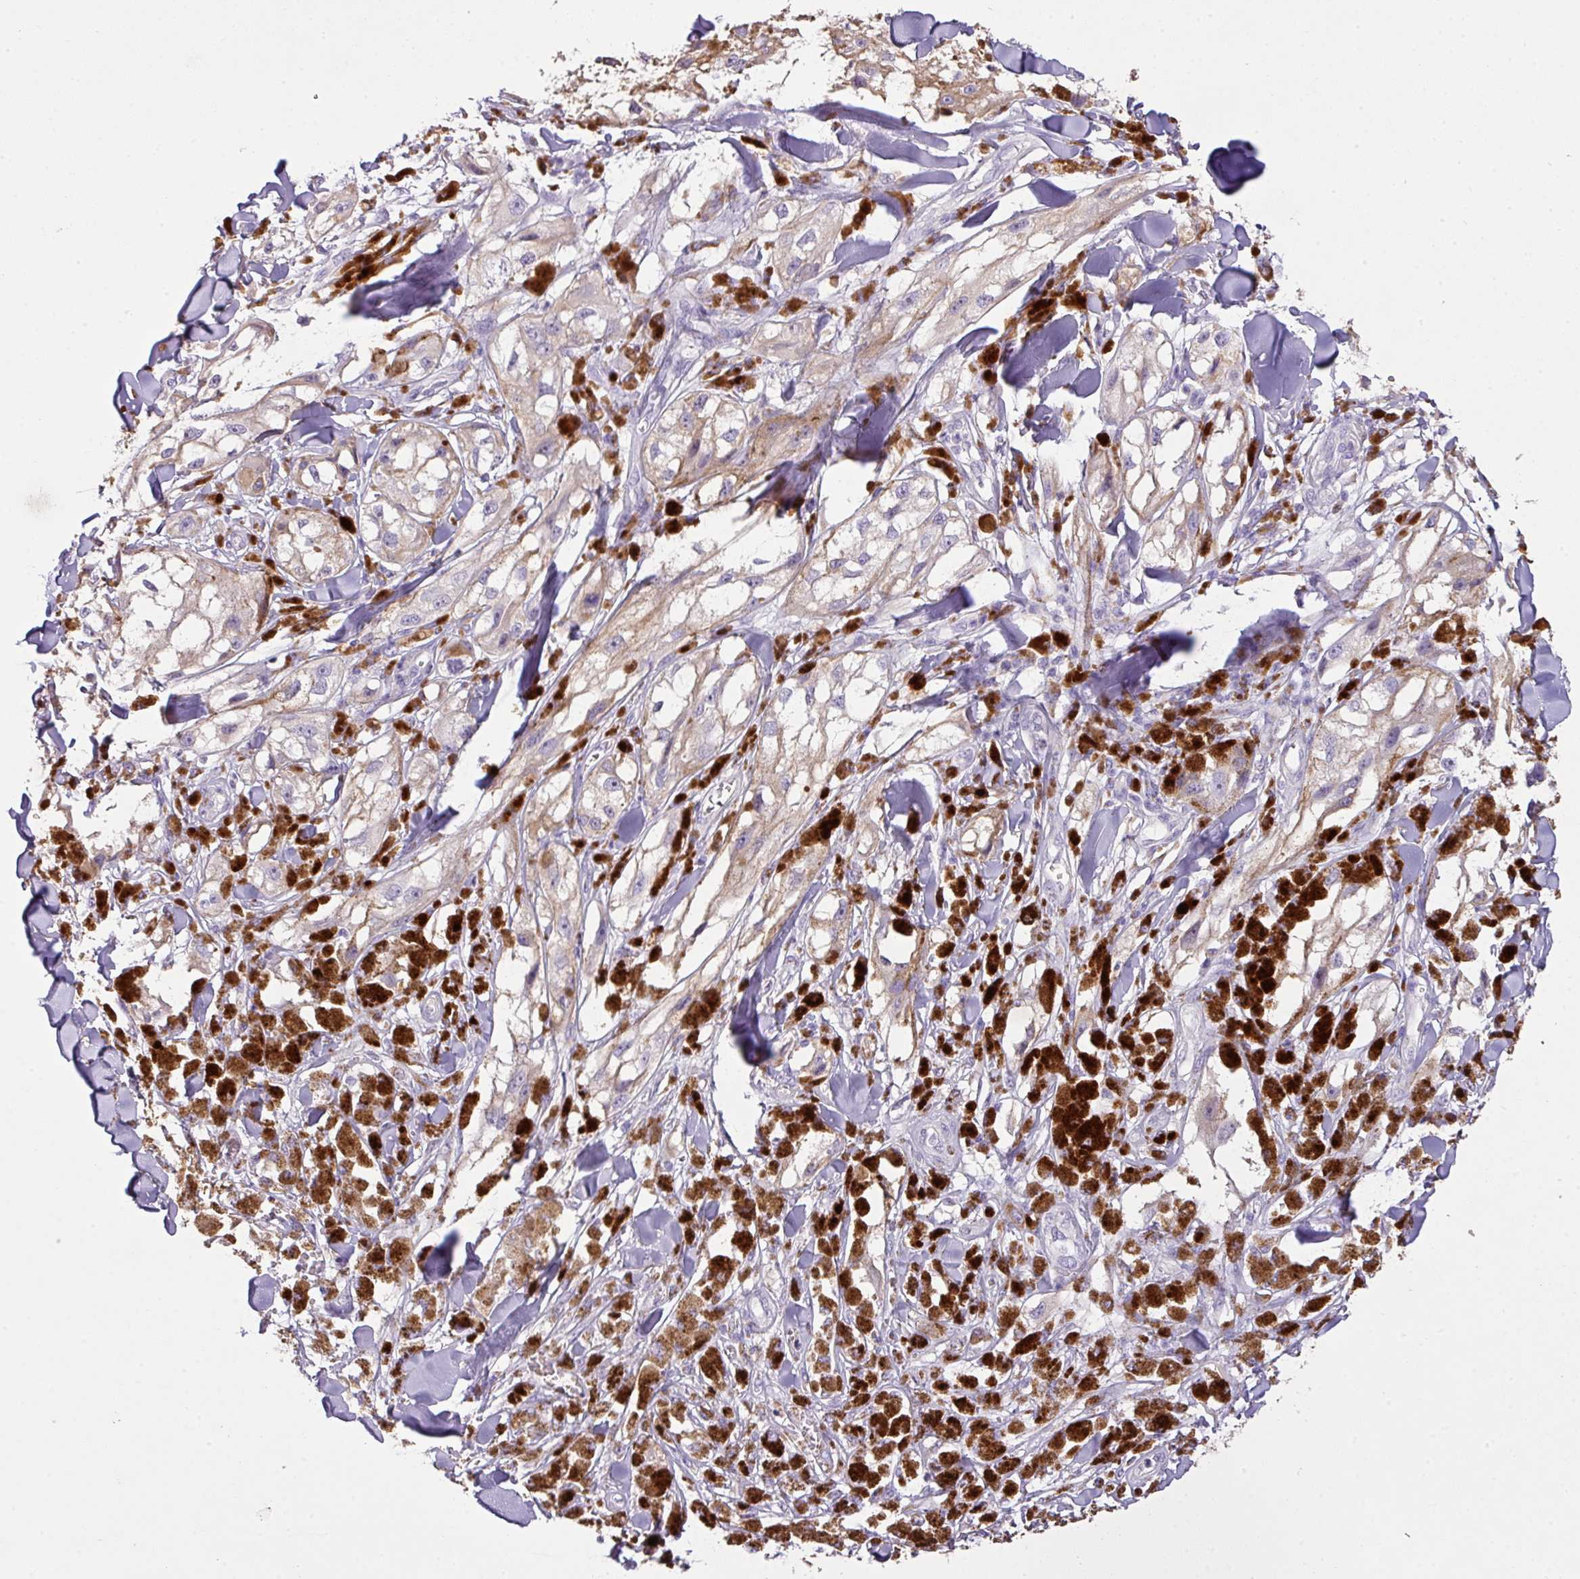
{"staining": {"intensity": "negative", "quantity": "none", "location": "none"}, "tissue": "melanoma", "cell_type": "Tumor cells", "image_type": "cancer", "snomed": [{"axis": "morphology", "description": "Malignant melanoma, NOS"}, {"axis": "topography", "description": "Skin"}], "caption": "High magnification brightfield microscopy of melanoma stained with DAB (brown) and counterstained with hematoxylin (blue): tumor cells show no significant staining. The staining is performed using DAB (3,3'-diaminobenzidine) brown chromogen with nuclei counter-stained in using hematoxylin.", "gene": "OR6C6", "patient": {"sex": "male", "age": 88}}